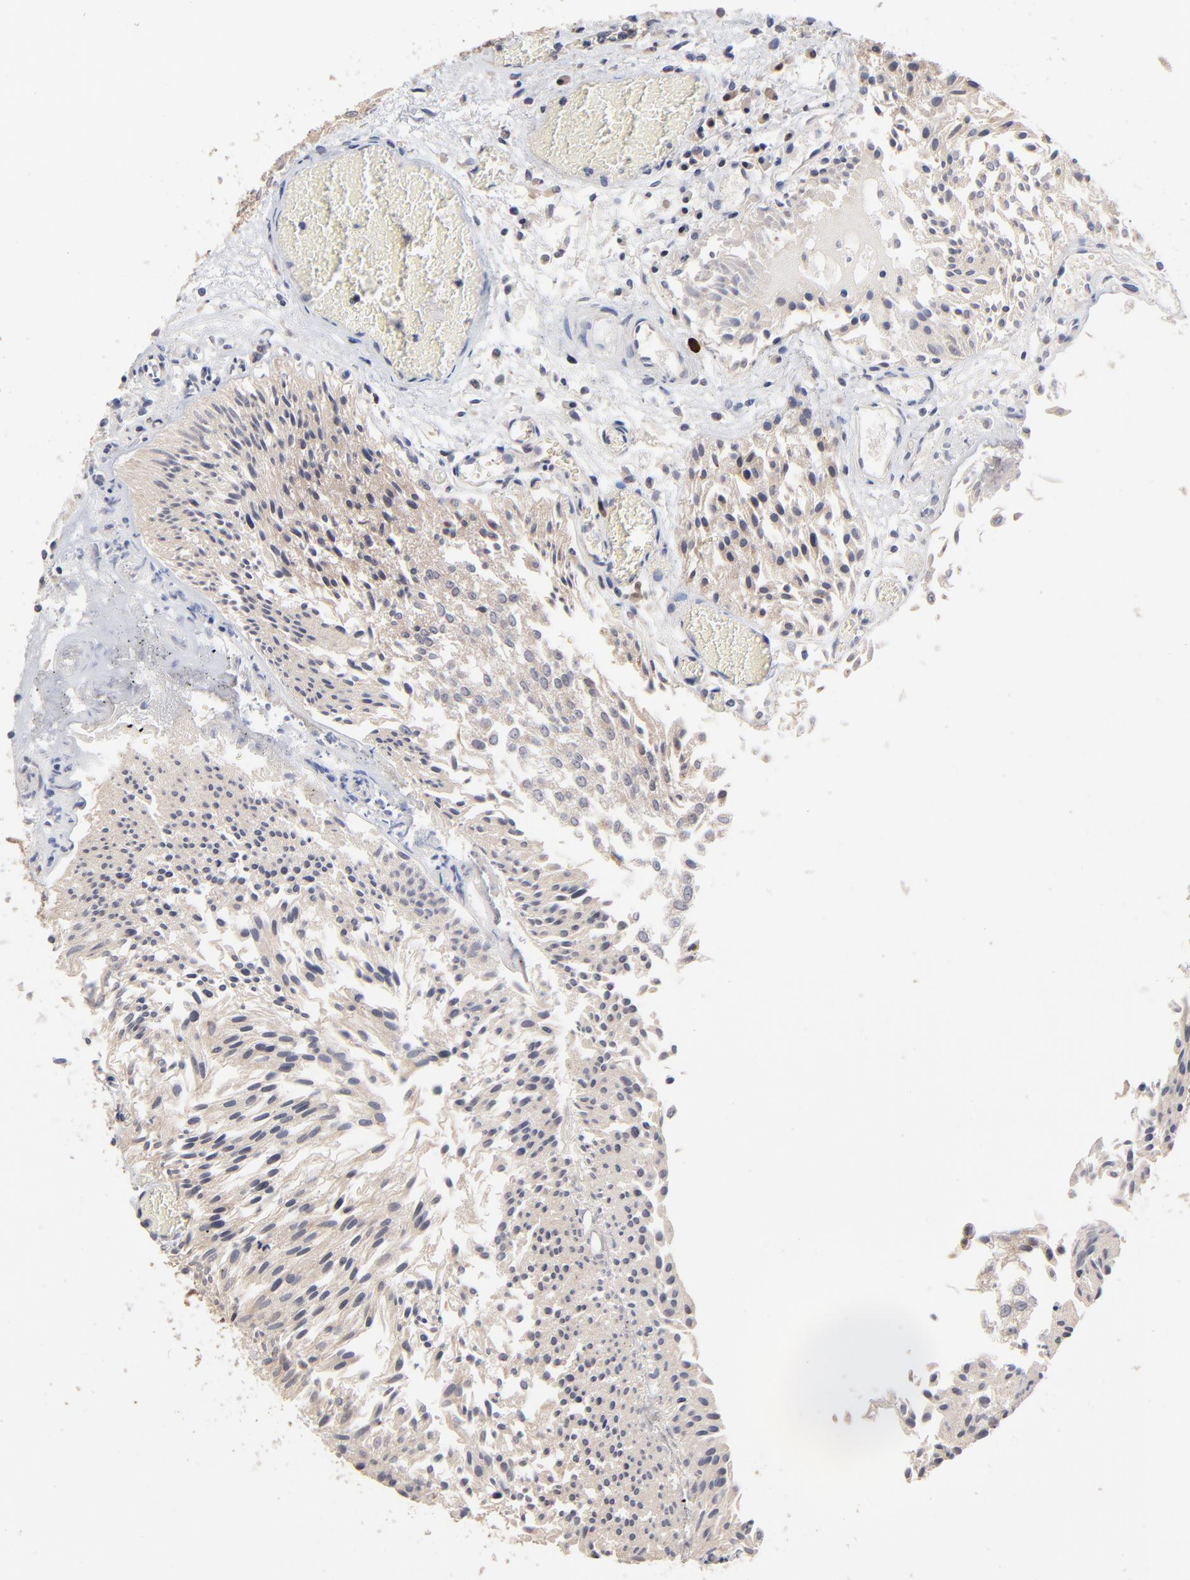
{"staining": {"intensity": "weak", "quantity": ">75%", "location": "cytoplasmic/membranous"}, "tissue": "urothelial cancer", "cell_type": "Tumor cells", "image_type": "cancer", "snomed": [{"axis": "morphology", "description": "Urothelial carcinoma, Low grade"}, {"axis": "topography", "description": "Urinary bladder"}], "caption": "Weak cytoplasmic/membranous protein expression is appreciated in about >75% of tumor cells in urothelial cancer.", "gene": "DSN1", "patient": {"sex": "male", "age": 86}}